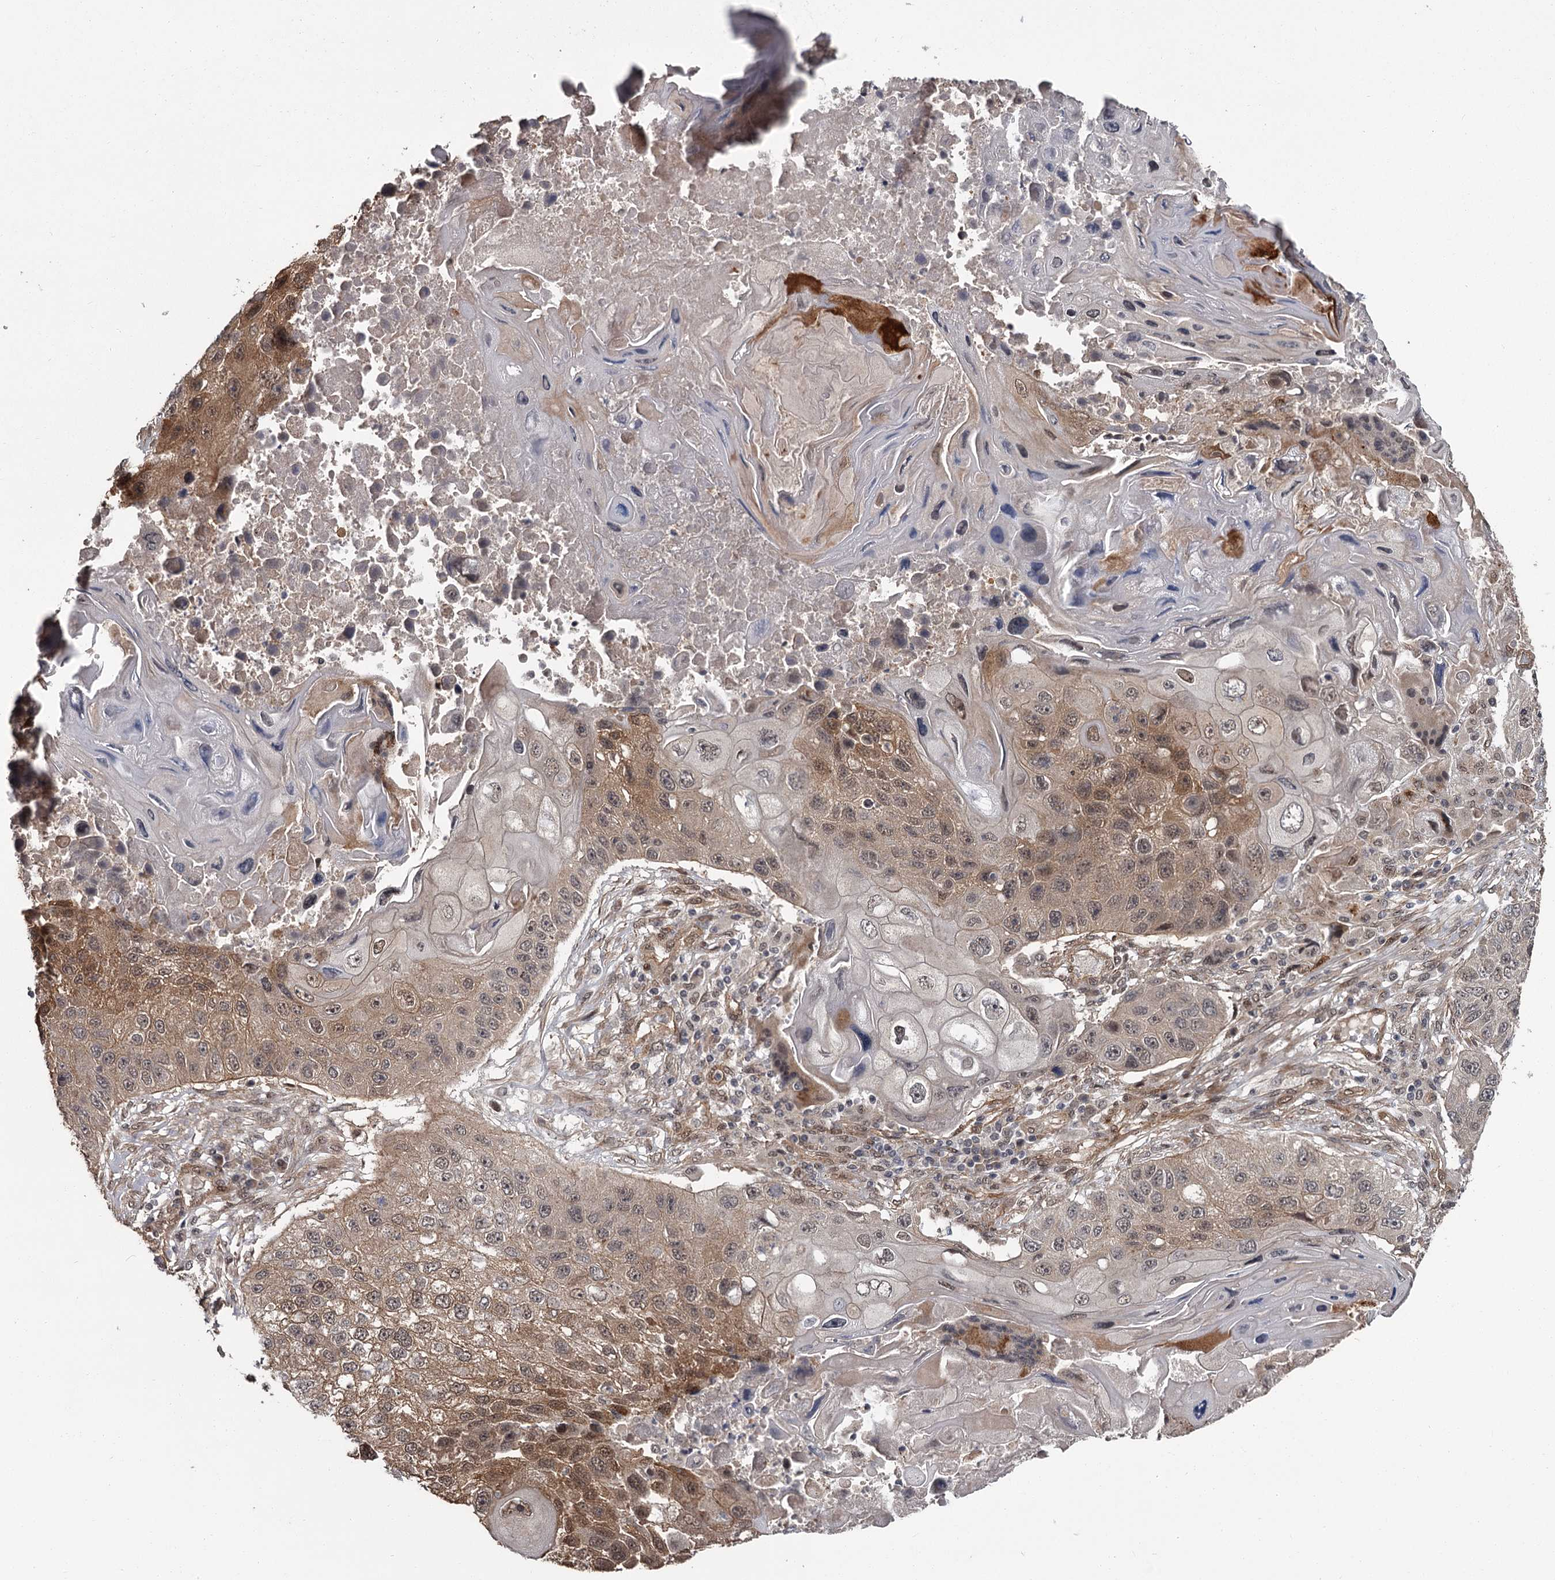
{"staining": {"intensity": "moderate", "quantity": ">75%", "location": "cytoplasmic/membranous,nuclear"}, "tissue": "lung cancer", "cell_type": "Tumor cells", "image_type": "cancer", "snomed": [{"axis": "morphology", "description": "Squamous cell carcinoma, NOS"}, {"axis": "topography", "description": "Lung"}], "caption": "An immunohistochemistry histopathology image of neoplastic tissue is shown. Protein staining in brown highlights moderate cytoplasmic/membranous and nuclear positivity in squamous cell carcinoma (lung) within tumor cells. The staining was performed using DAB to visualize the protein expression in brown, while the nuclei were stained in blue with hematoxylin (Magnification: 20x).", "gene": "CDC42EP2", "patient": {"sex": "male", "age": 61}}